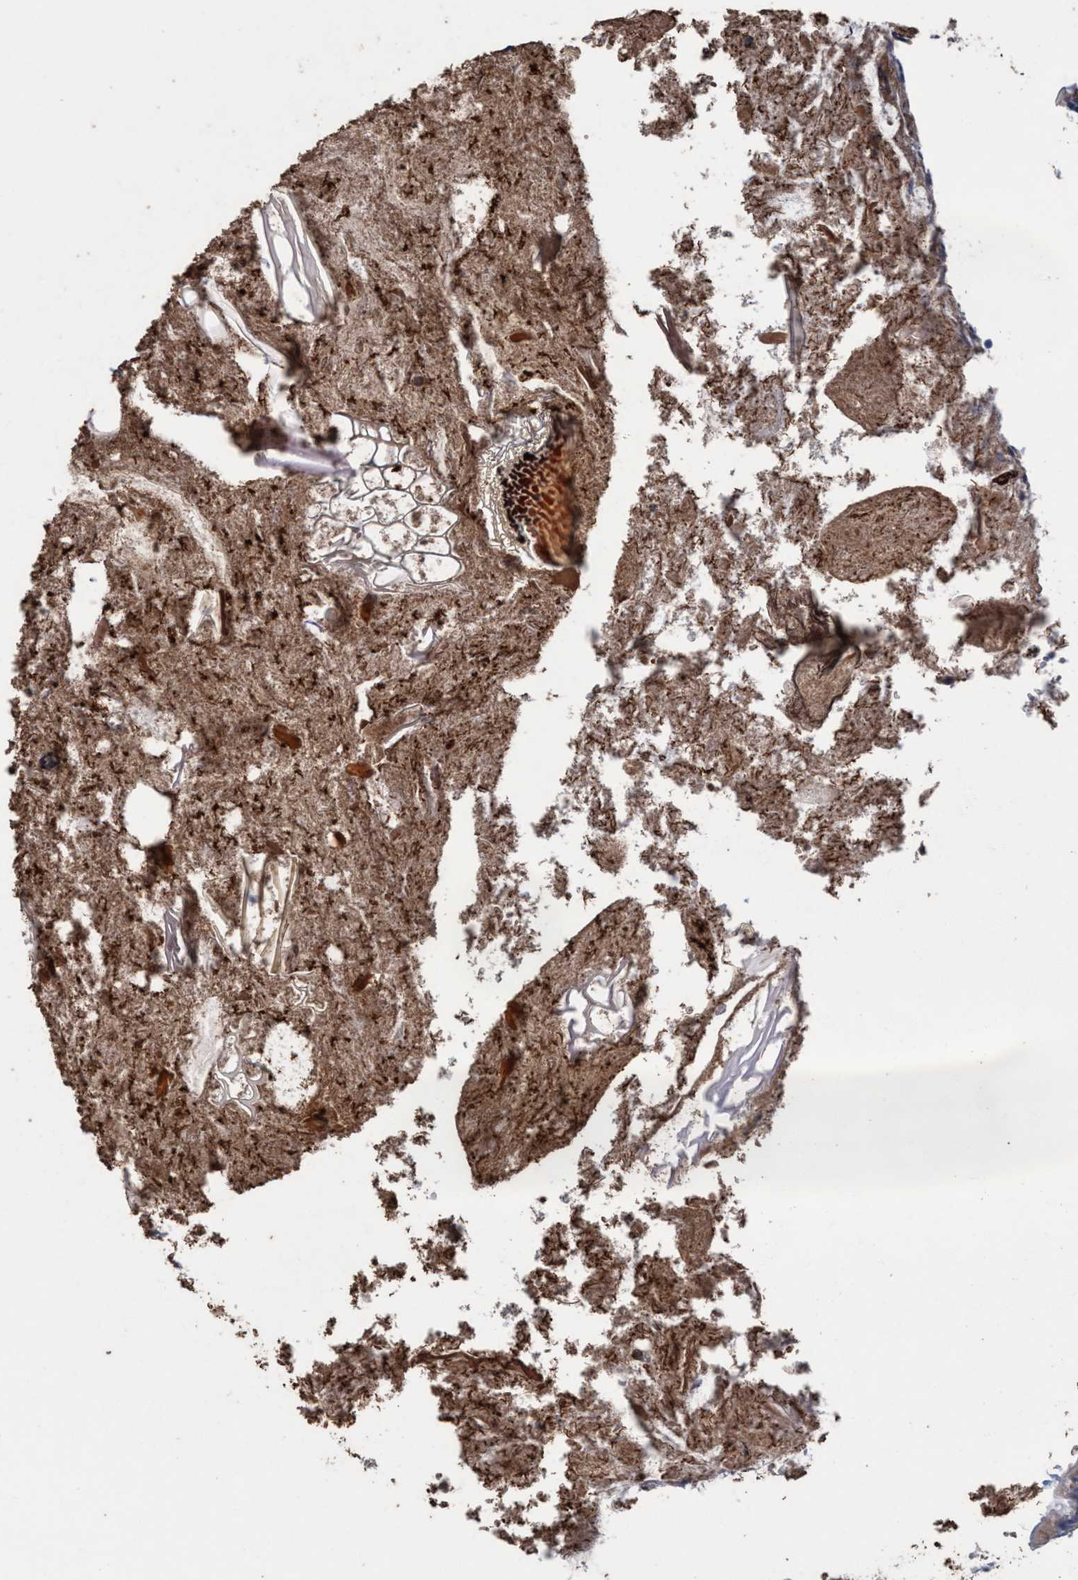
{"staining": {"intensity": "moderate", "quantity": ">75%", "location": "cytoplasmic/membranous"}, "tissue": "appendix", "cell_type": "Glandular cells", "image_type": "normal", "snomed": [{"axis": "morphology", "description": "Normal tissue, NOS"}, {"axis": "topography", "description": "Appendix"}], "caption": "A histopathology image showing moderate cytoplasmic/membranous staining in about >75% of glandular cells in normal appendix, as visualized by brown immunohistochemical staining.", "gene": "RSAD1", "patient": {"sex": "male", "age": 52}}